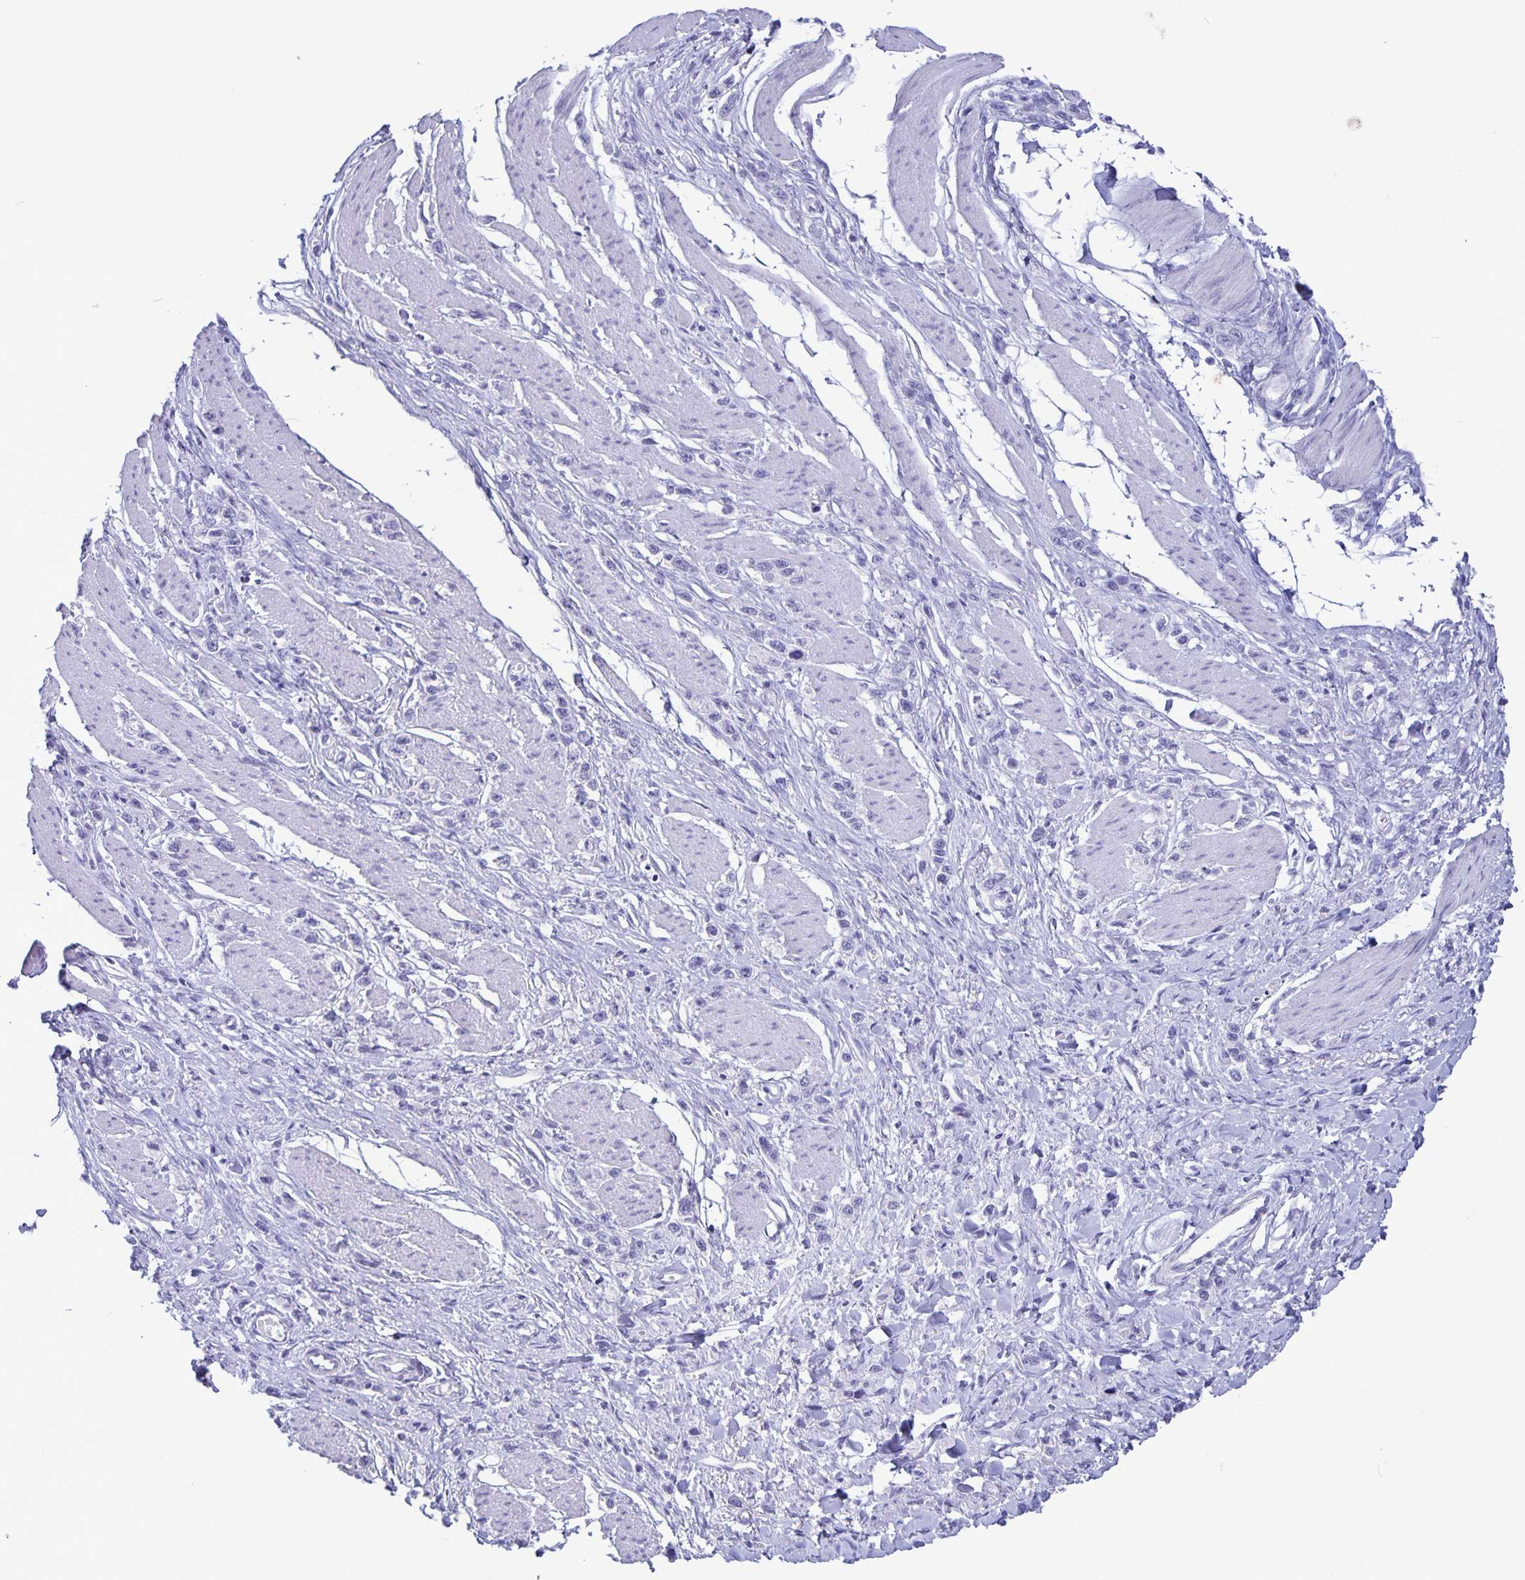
{"staining": {"intensity": "negative", "quantity": "none", "location": "none"}, "tissue": "stomach cancer", "cell_type": "Tumor cells", "image_type": "cancer", "snomed": [{"axis": "morphology", "description": "Adenocarcinoma, NOS"}, {"axis": "topography", "description": "Stomach"}], "caption": "DAB immunohistochemical staining of human stomach cancer demonstrates no significant positivity in tumor cells.", "gene": "BPIFA3", "patient": {"sex": "female", "age": 65}}